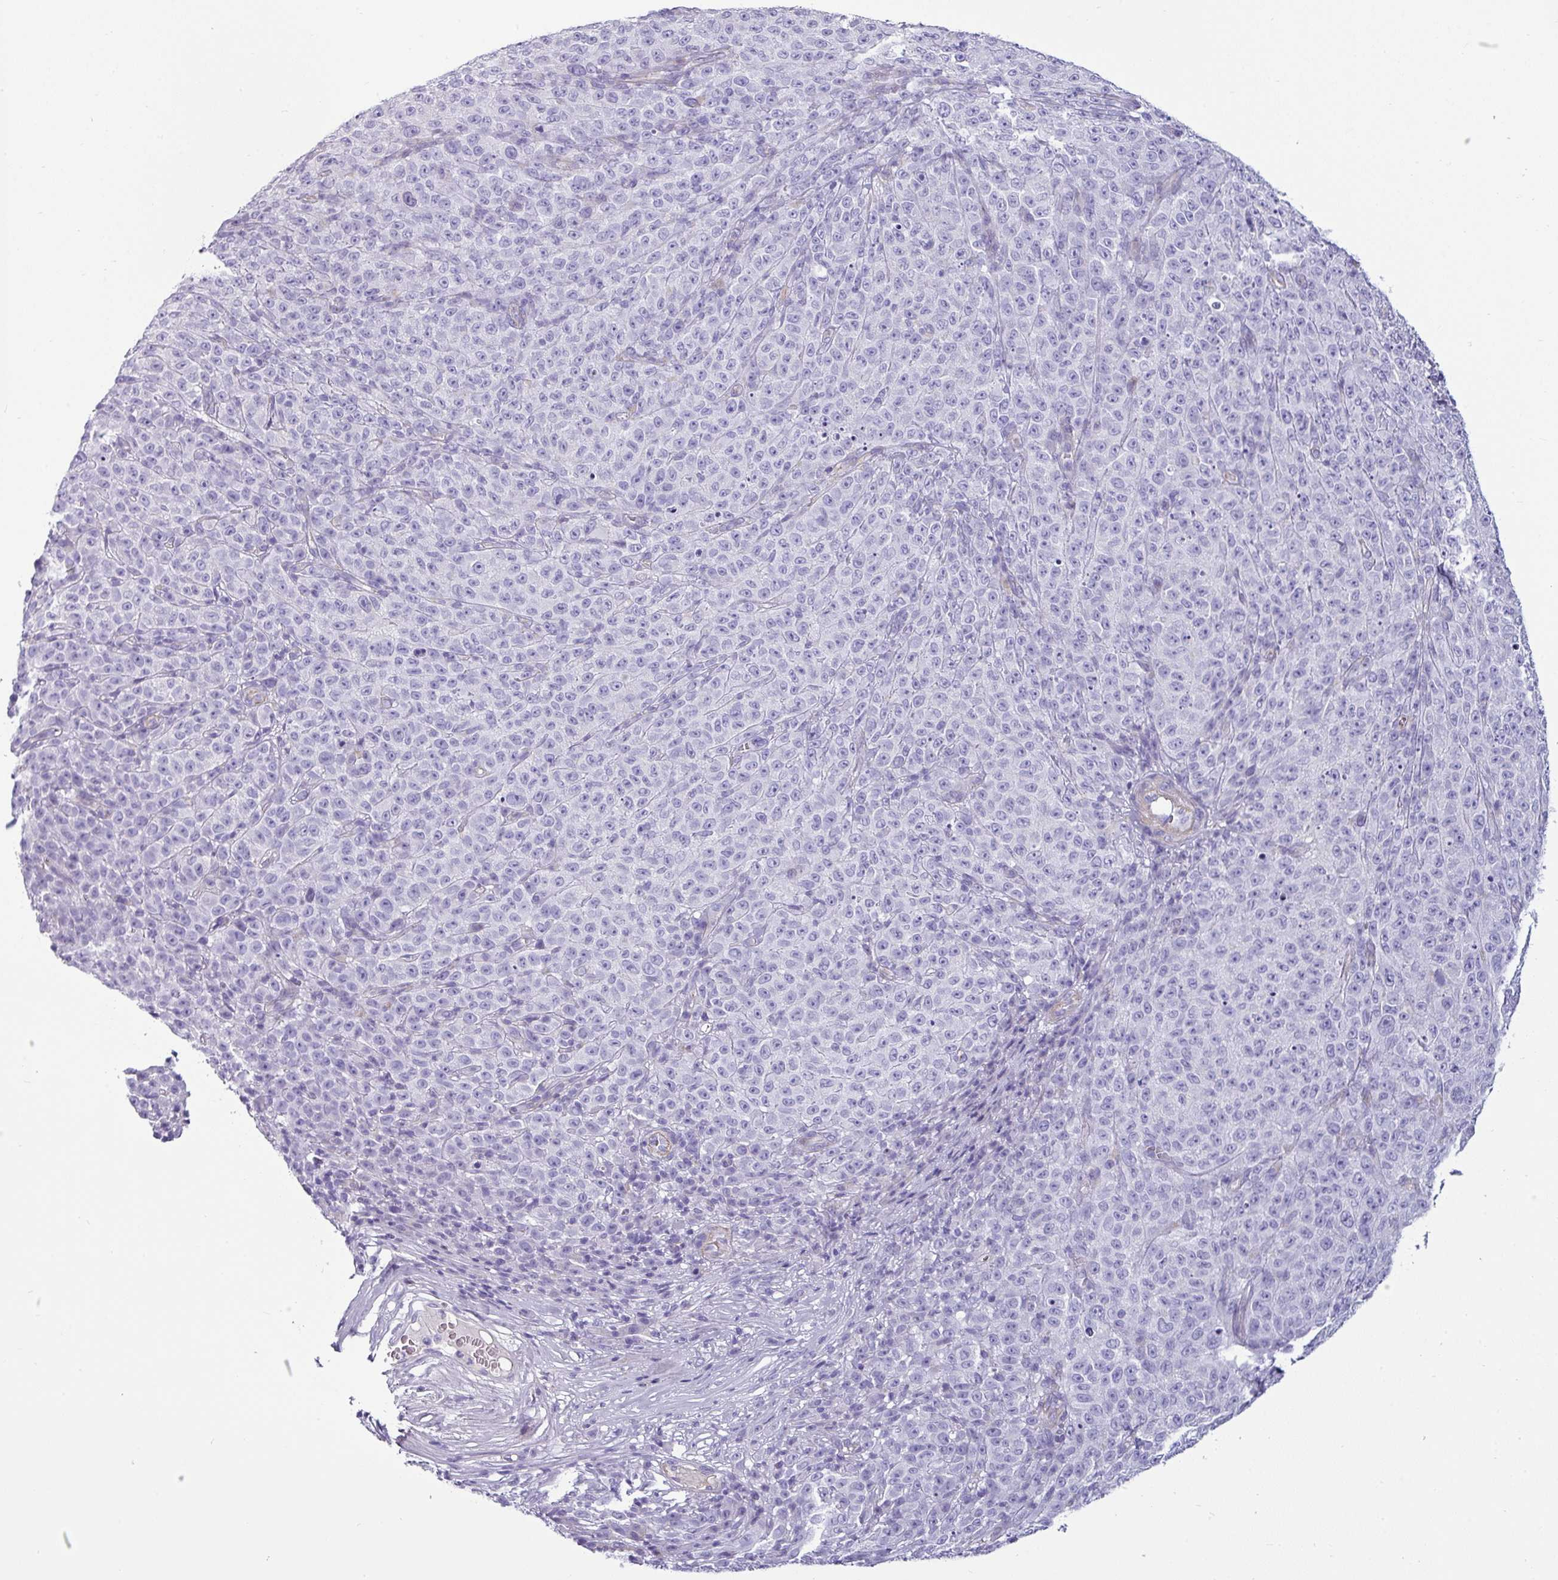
{"staining": {"intensity": "negative", "quantity": "none", "location": "none"}, "tissue": "melanoma", "cell_type": "Tumor cells", "image_type": "cancer", "snomed": [{"axis": "morphology", "description": "Malignant melanoma, NOS"}, {"axis": "topography", "description": "Skin"}], "caption": "Tumor cells show no significant protein positivity in malignant melanoma.", "gene": "VCX2", "patient": {"sex": "female", "age": 82}}